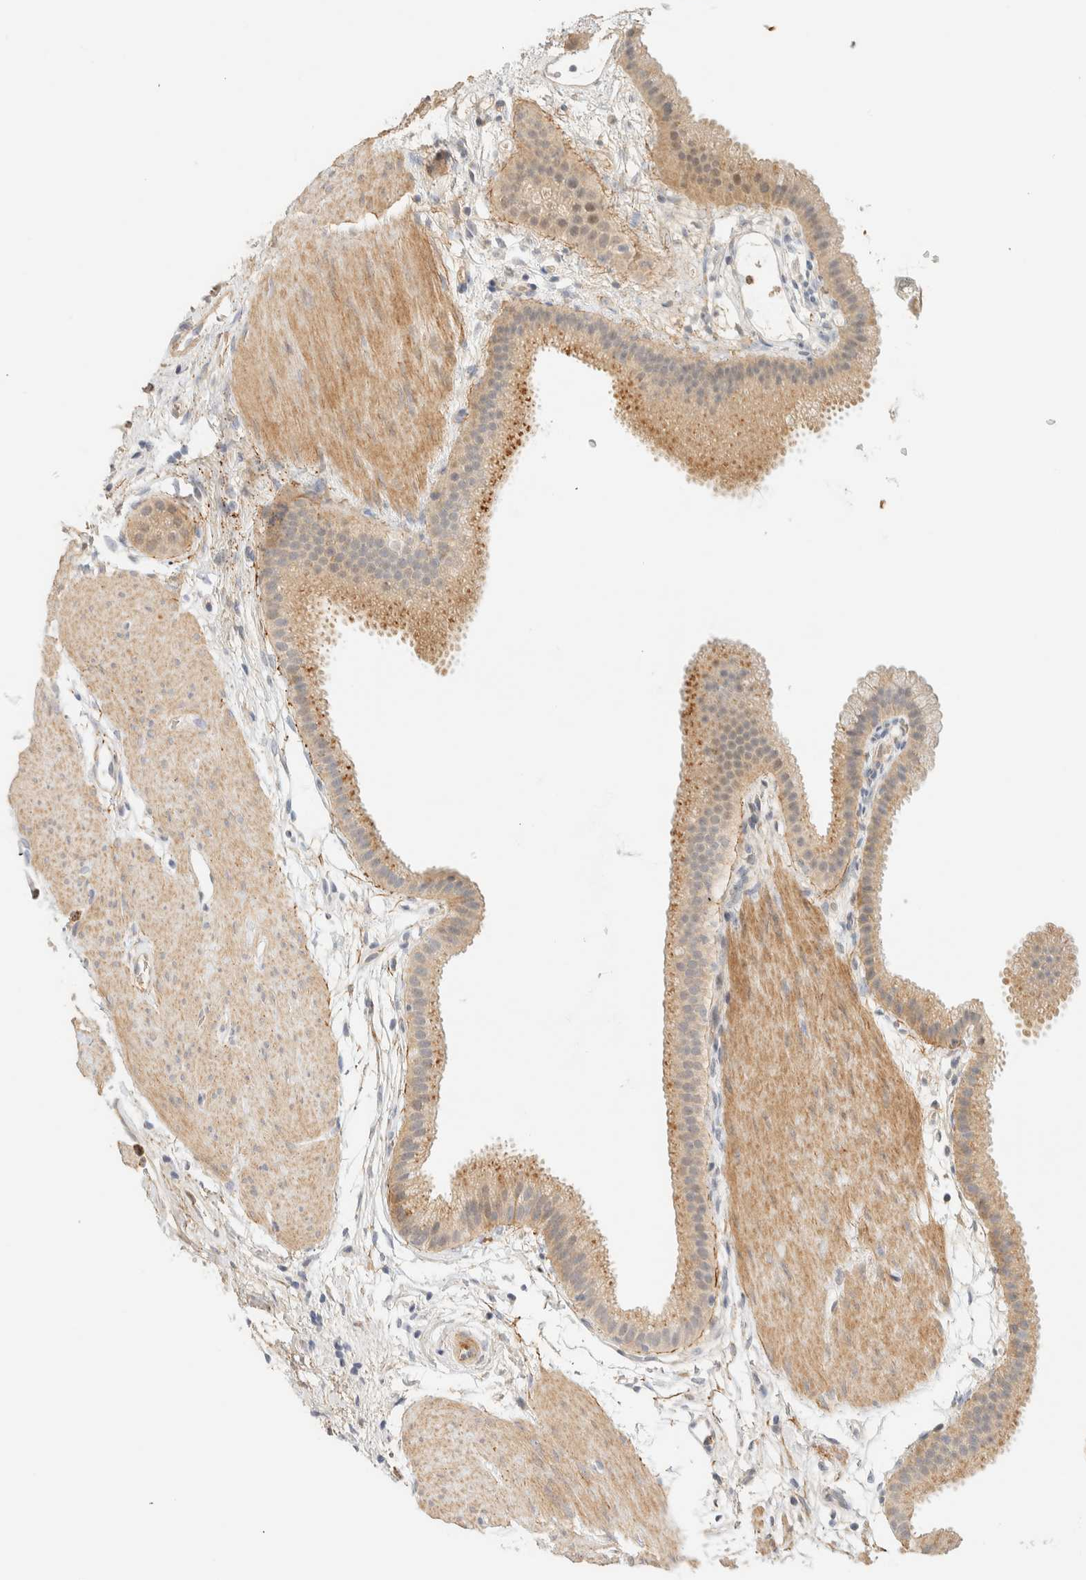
{"staining": {"intensity": "moderate", "quantity": "<25%", "location": "cytoplasmic/membranous"}, "tissue": "gallbladder", "cell_type": "Glandular cells", "image_type": "normal", "snomed": [{"axis": "morphology", "description": "Normal tissue, NOS"}, {"axis": "topography", "description": "Gallbladder"}], "caption": "IHC staining of unremarkable gallbladder, which exhibits low levels of moderate cytoplasmic/membranous expression in approximately <25% of glandular cells indicating moderate cytoplasmic/membranous protein positivity. The staining was performed using DAB (3,3'-diaminobenzidine) (brown) for protein detection and nuclei were counterstained in hematoxylin (blue).", "gene": "TNK1", "patient": {"sex": "female", "age": 64}}